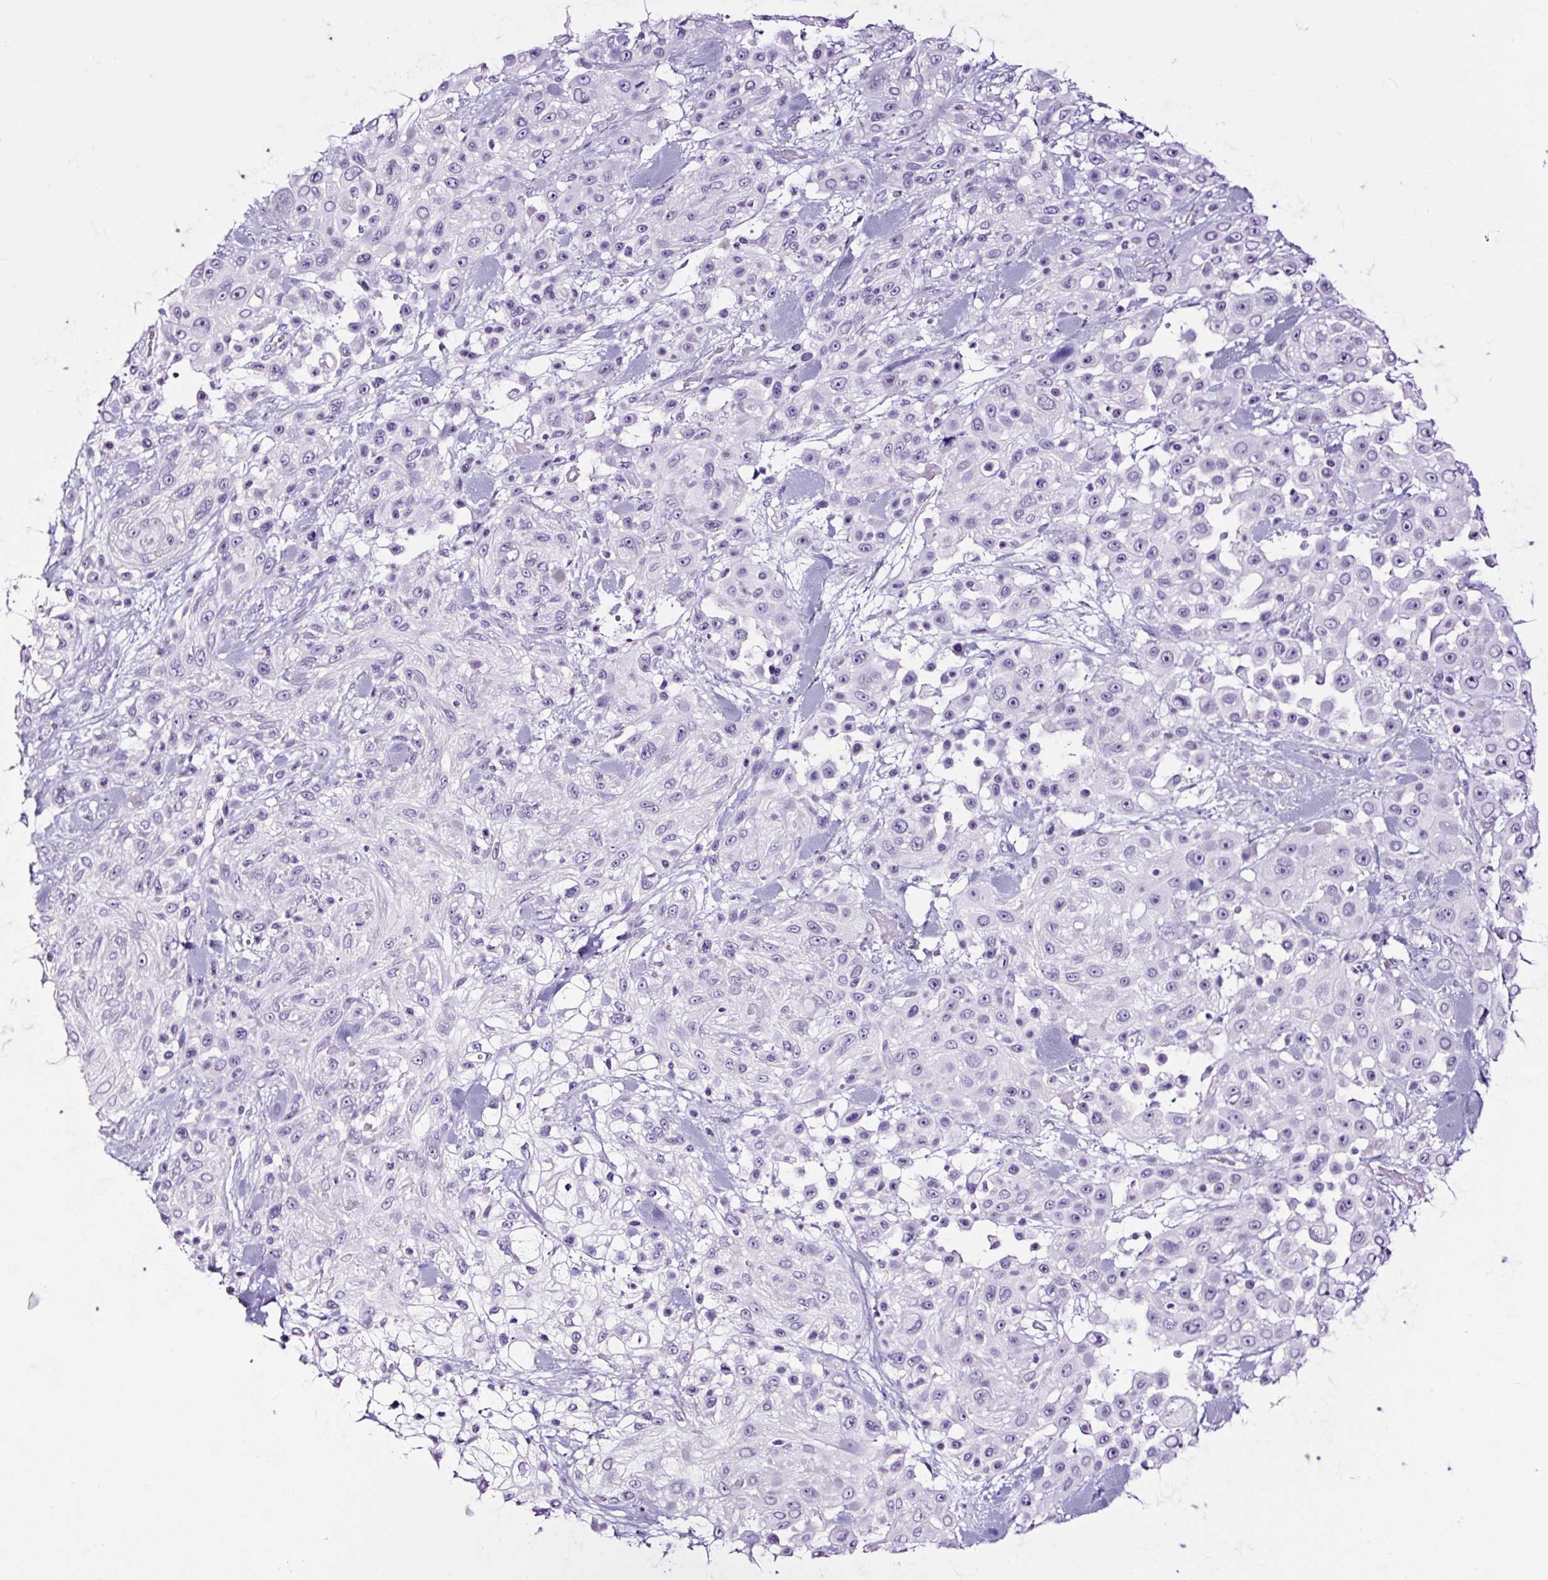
{"staining": {"intensity": "negative", "quantity": "none", "location": "none"}, "tissue": "skin cancer", "cell_type": "Tumor cells", "image_type": "cancer", "snomed": [{"axis": "morphology", "description": "Squamous cell carcinoma, NOS"}, {"axis": "topography", "description": "Skin"}], "caption": "DAB (3,3'-diaminobenzidine) immunohistochemical staining of skin squamous cell carcinoma reveals no significant staining in tumor cells.", "gene": "NPHS2", "patient": {"sex": "male", "age": 67}}